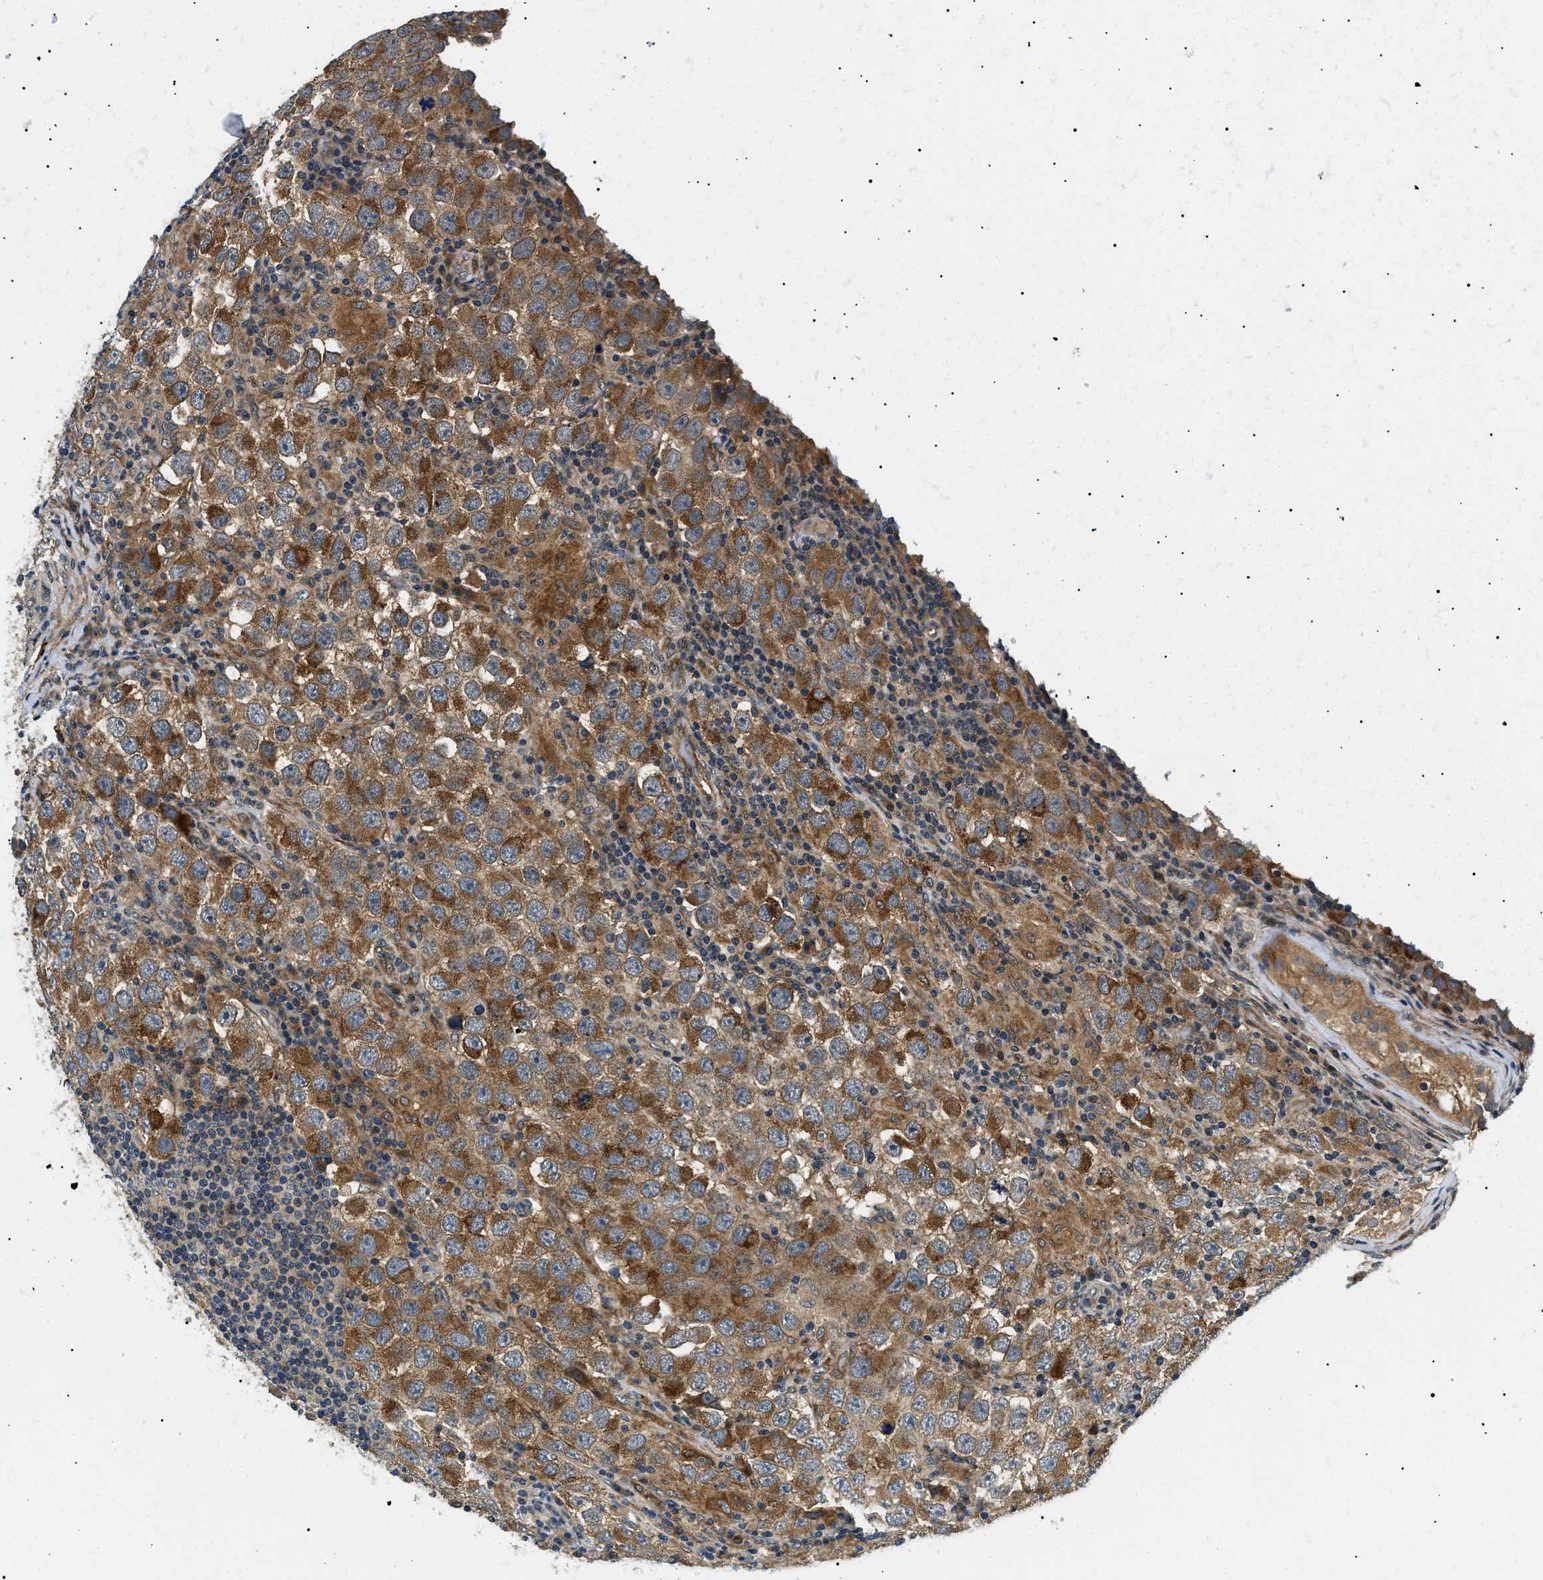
{"staining": {"intensity": "moderate", "quantity": ">75%", "location": "cytoplasmic/membranous"}, "tissue": "testis cancer", "cell_type": "Tumor cells", "image_type": "cancer", "snomed": [{"axis": "morphology", "description": "Carcinoma, Embryonal, NOS"}, {"axis": "topography", "description": "Testis"}], "caption": "Immunohistochemical staining of human testis cancer displays medium levels of moderate cytoplasmic/membranous protein expression in approximately >75% of tumor cells. The staining was performed using DAB (3,3'-diaminobenzidine), with brown indicating positive protein expression. Nuclei are stained blue with hematoxylin.", "gene": "ATP6AP1", "patient": {"sex": "male", "age": 21}}